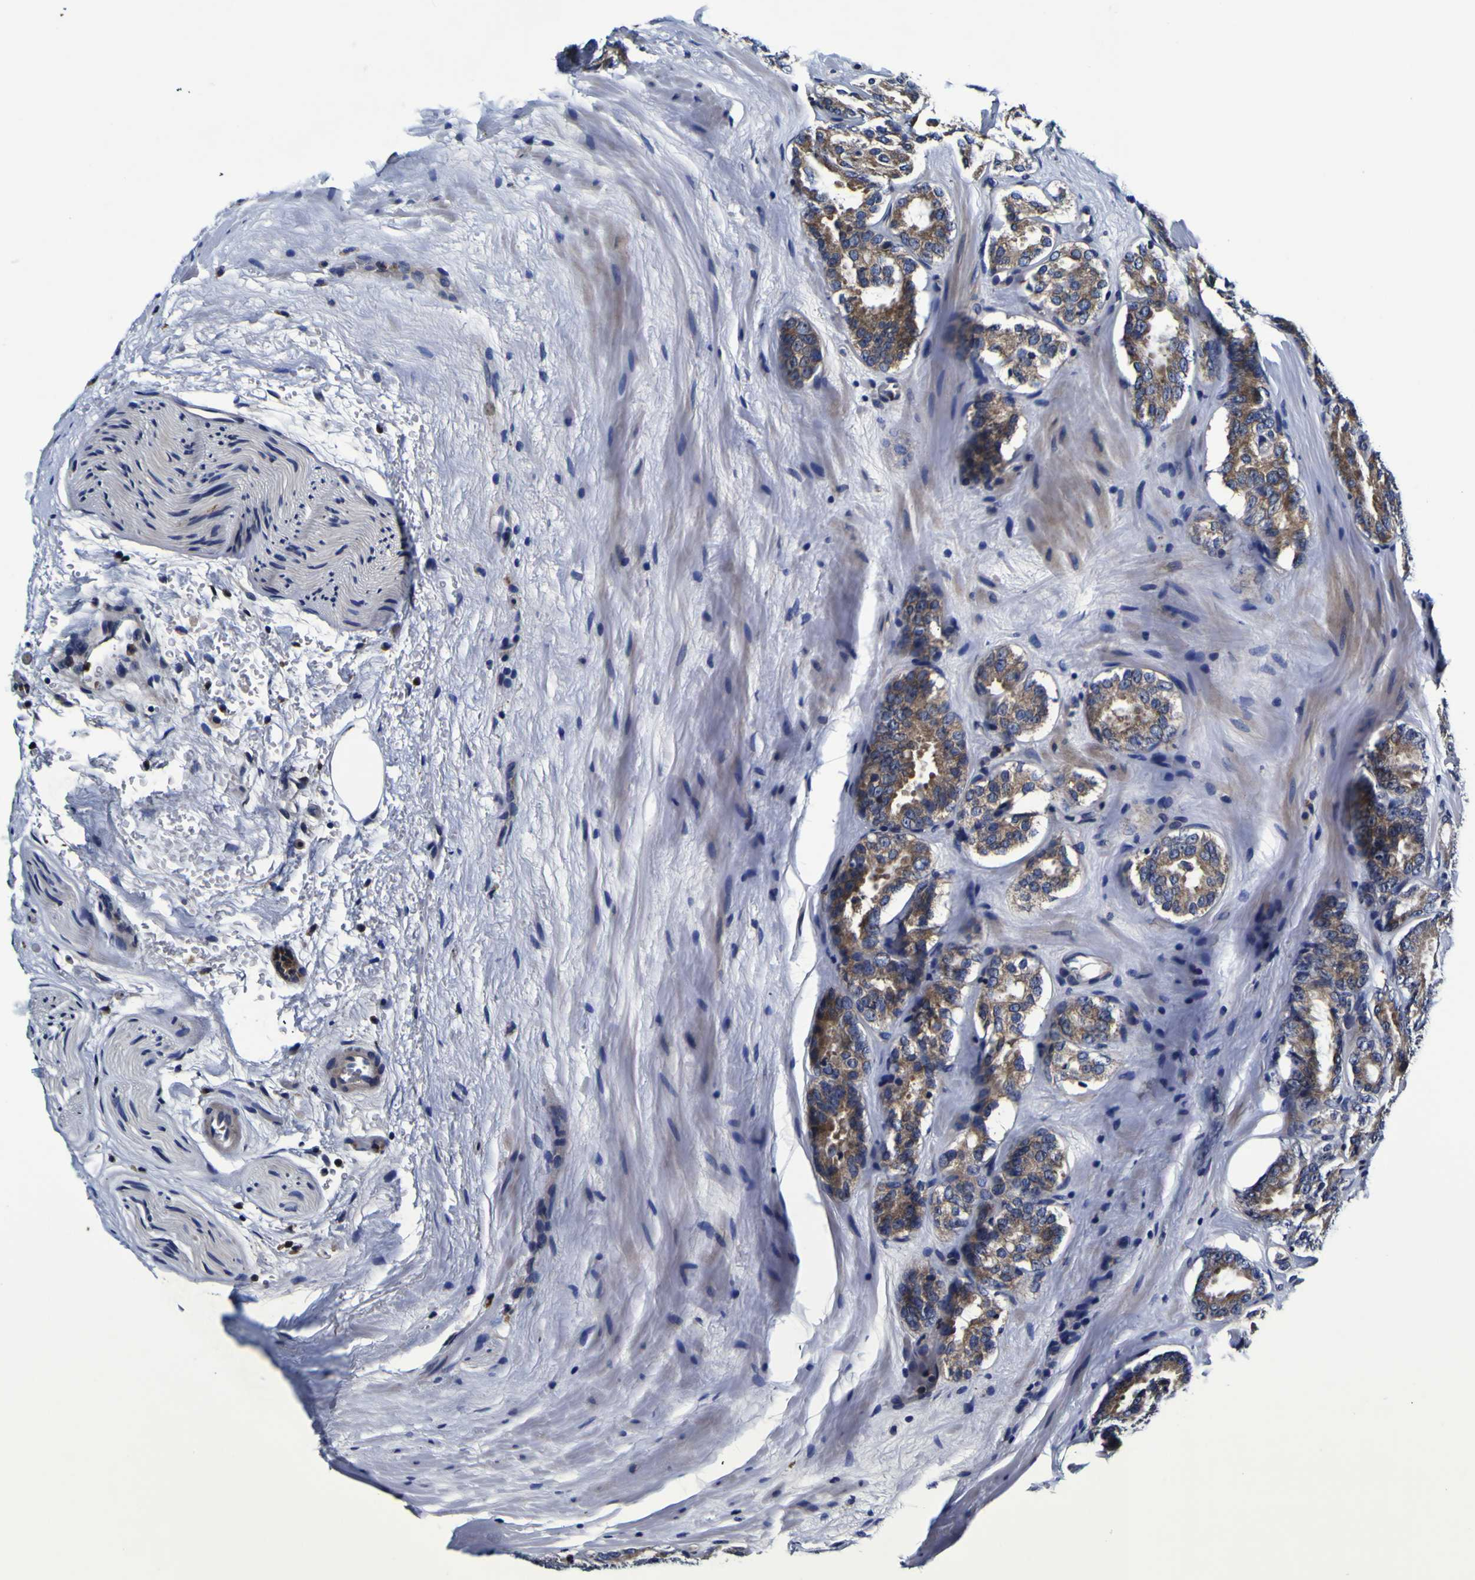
{"staining": {"intensity": "moderate", "quantity": ">75%", "location": "cytoplasmic/membranous"}, "tissue": "prostate cancer", "cell_type": "Tumor cells", "image_type": "cancer", "snomed": [{"axis": "morphology", "description": "Adenocarcinoma, High grade"}, {"axis": "topography", "description": "Prostate"}], "caption": "Immunohistochemistry (DAB) staining of human adenocarcinoma (high-grade) (prostate) reveals moderate cytoplasmic/membranous protein staining in approximately >75% of tumor cells. (brown staining indicates protein expression, while blue staining denotes nuclei).", "gene": "PANK4", "patient": {"sex": "male", "age": 64}}